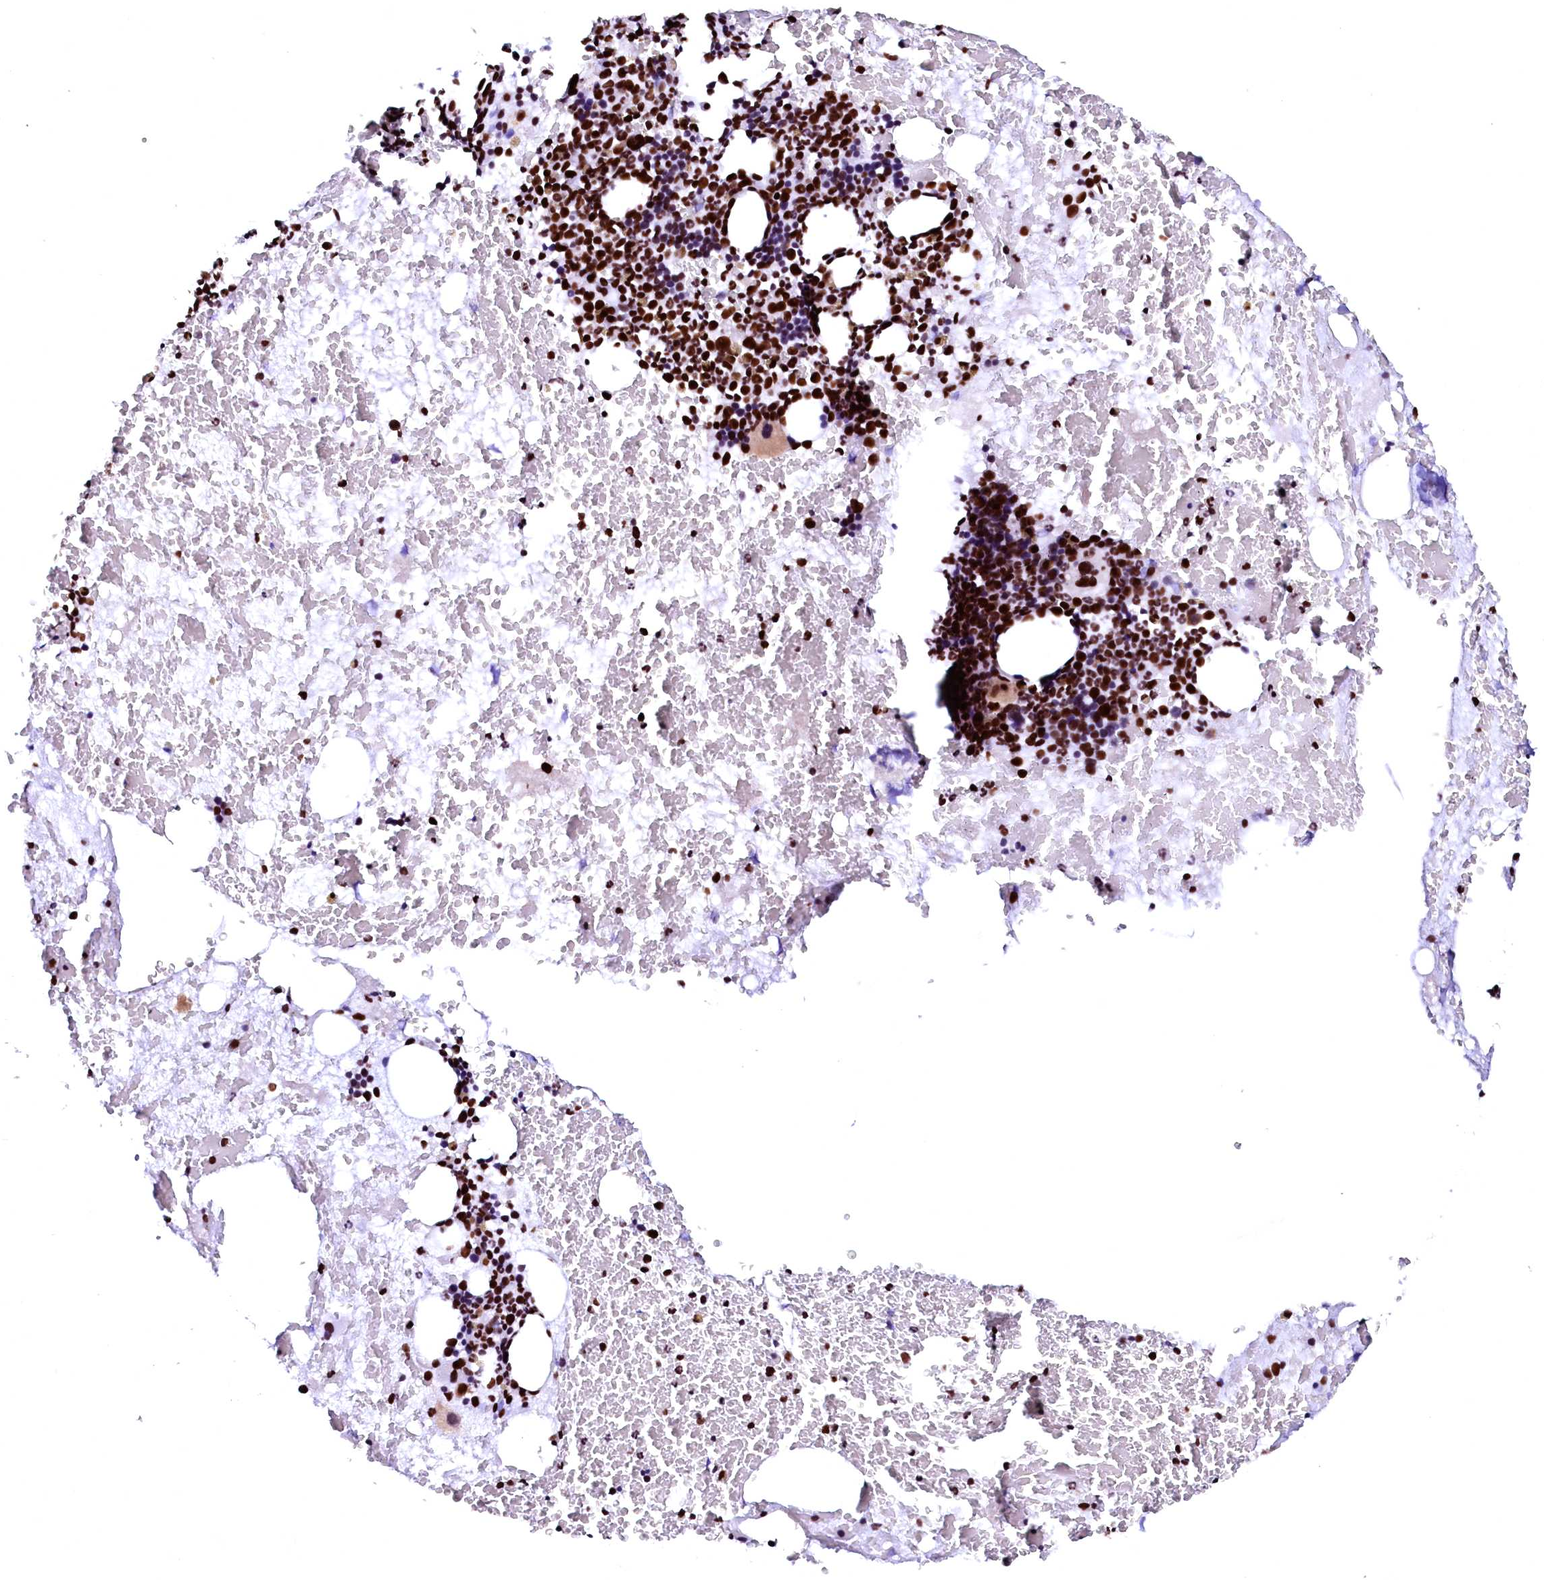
{"staining": {"intensity": "strong", "quantity": ">75%", "location": "nuclear"}, "tissue": "bone marrow", "cell_type": "Hematopoietic cells", "image_type": "normal", "snomed": [{"axis": "morphology", "description": "Normal tissue, NOS"}, {"axis": "topography", "description": "Bone marrow"}], "caption": "Immunohistochemical staining of benign human bone marrow shows >75% levels of strong nuclear protein positivity in about >75% of hematopoietic cells.", "gene": "CPSF6", "patient": {"sex": "male", "age": 89}}